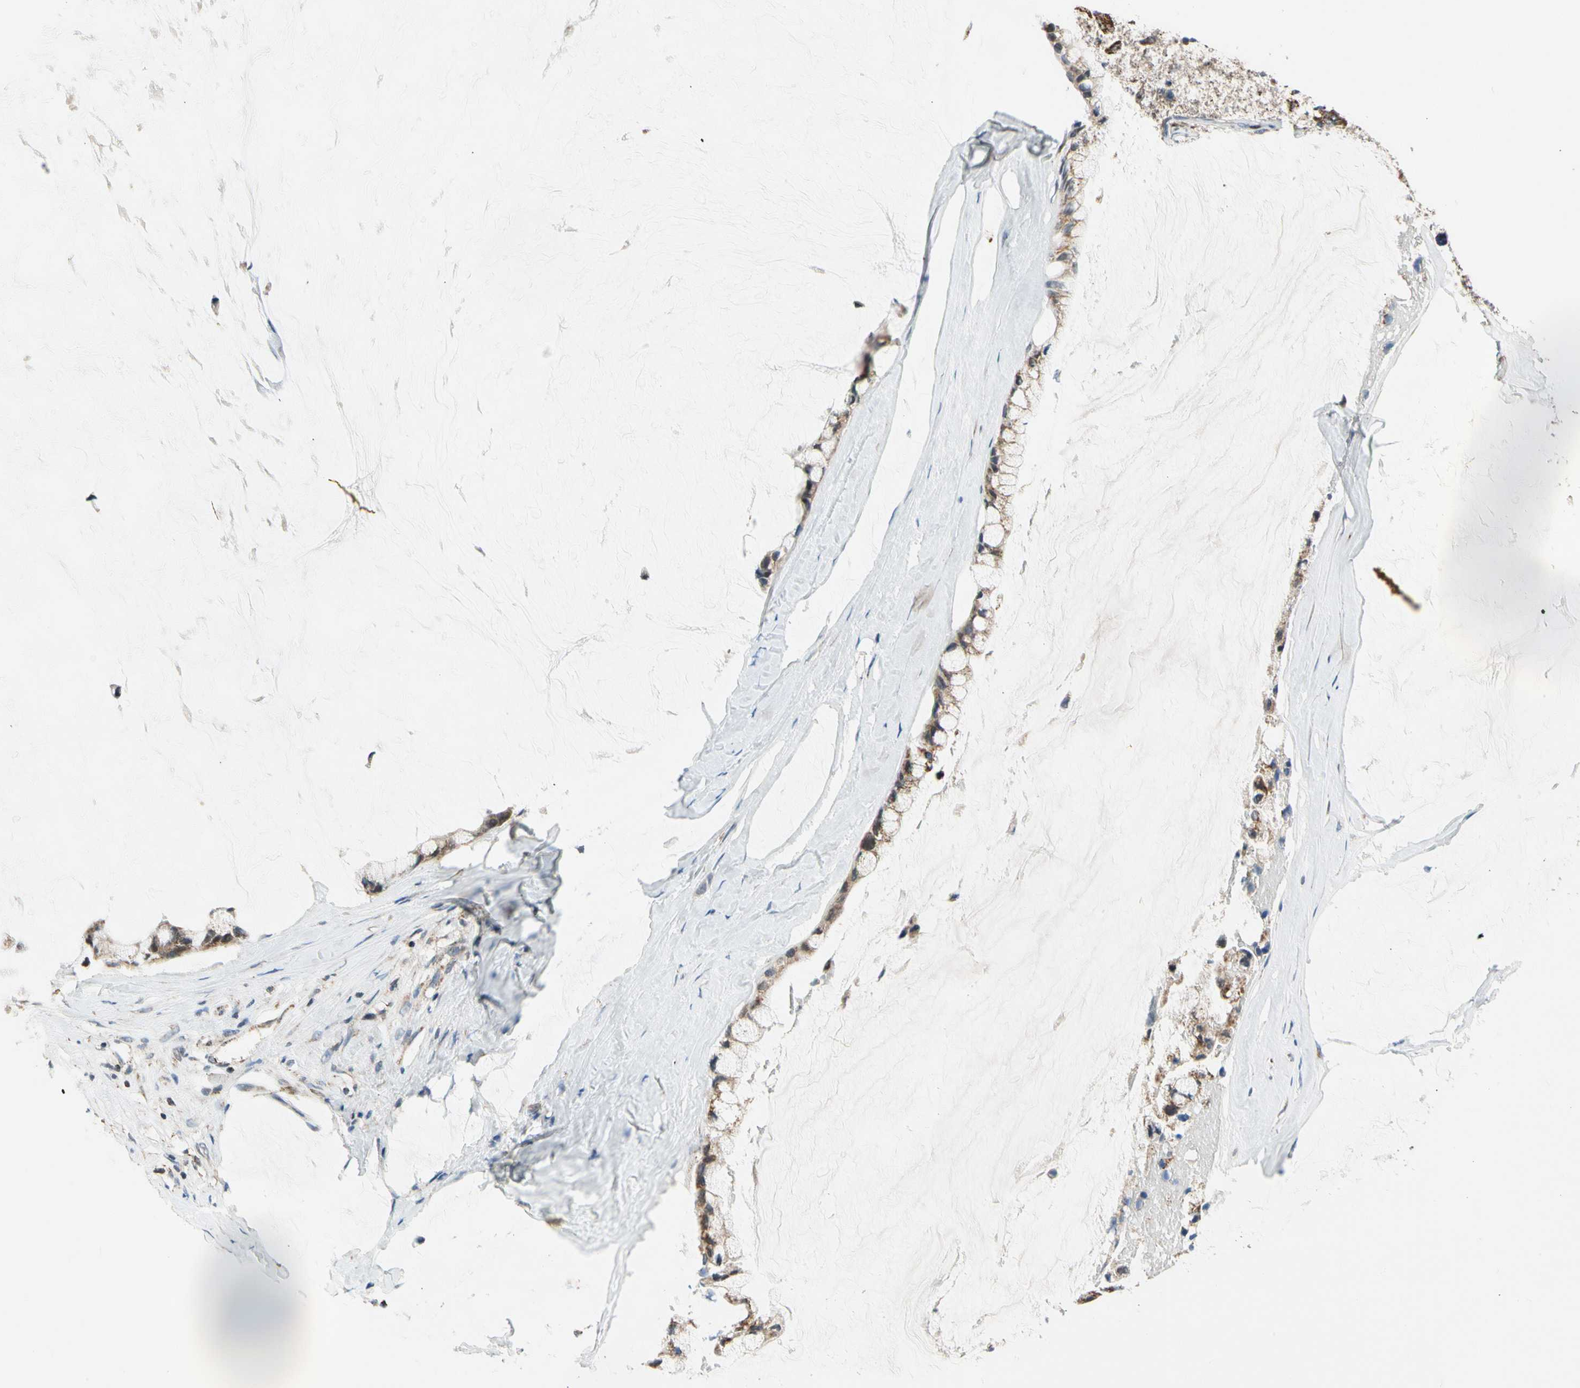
{"staining": {"intensity": "moderate", "quantity": ">75%", "location": "cytoplasmic/membranous"}, "tissue": "ovarian cancer", "cell_type": "Tumor cells", "image_type": "cancer", "snomed": [{"axis": "morphology", "description": "Cystadenocarcinoma, mucinous, NOS"}, {"axis": "topography", "description": "Ovary"}], "caption": "About >75% of tumor cells in ovarian cancer display moderate cytoplasmic/membranous protein staining as visualized by brown immunohistochemical staining.", "gene": "KHDC4", "patient": {"sex": "female", "age": 39}}